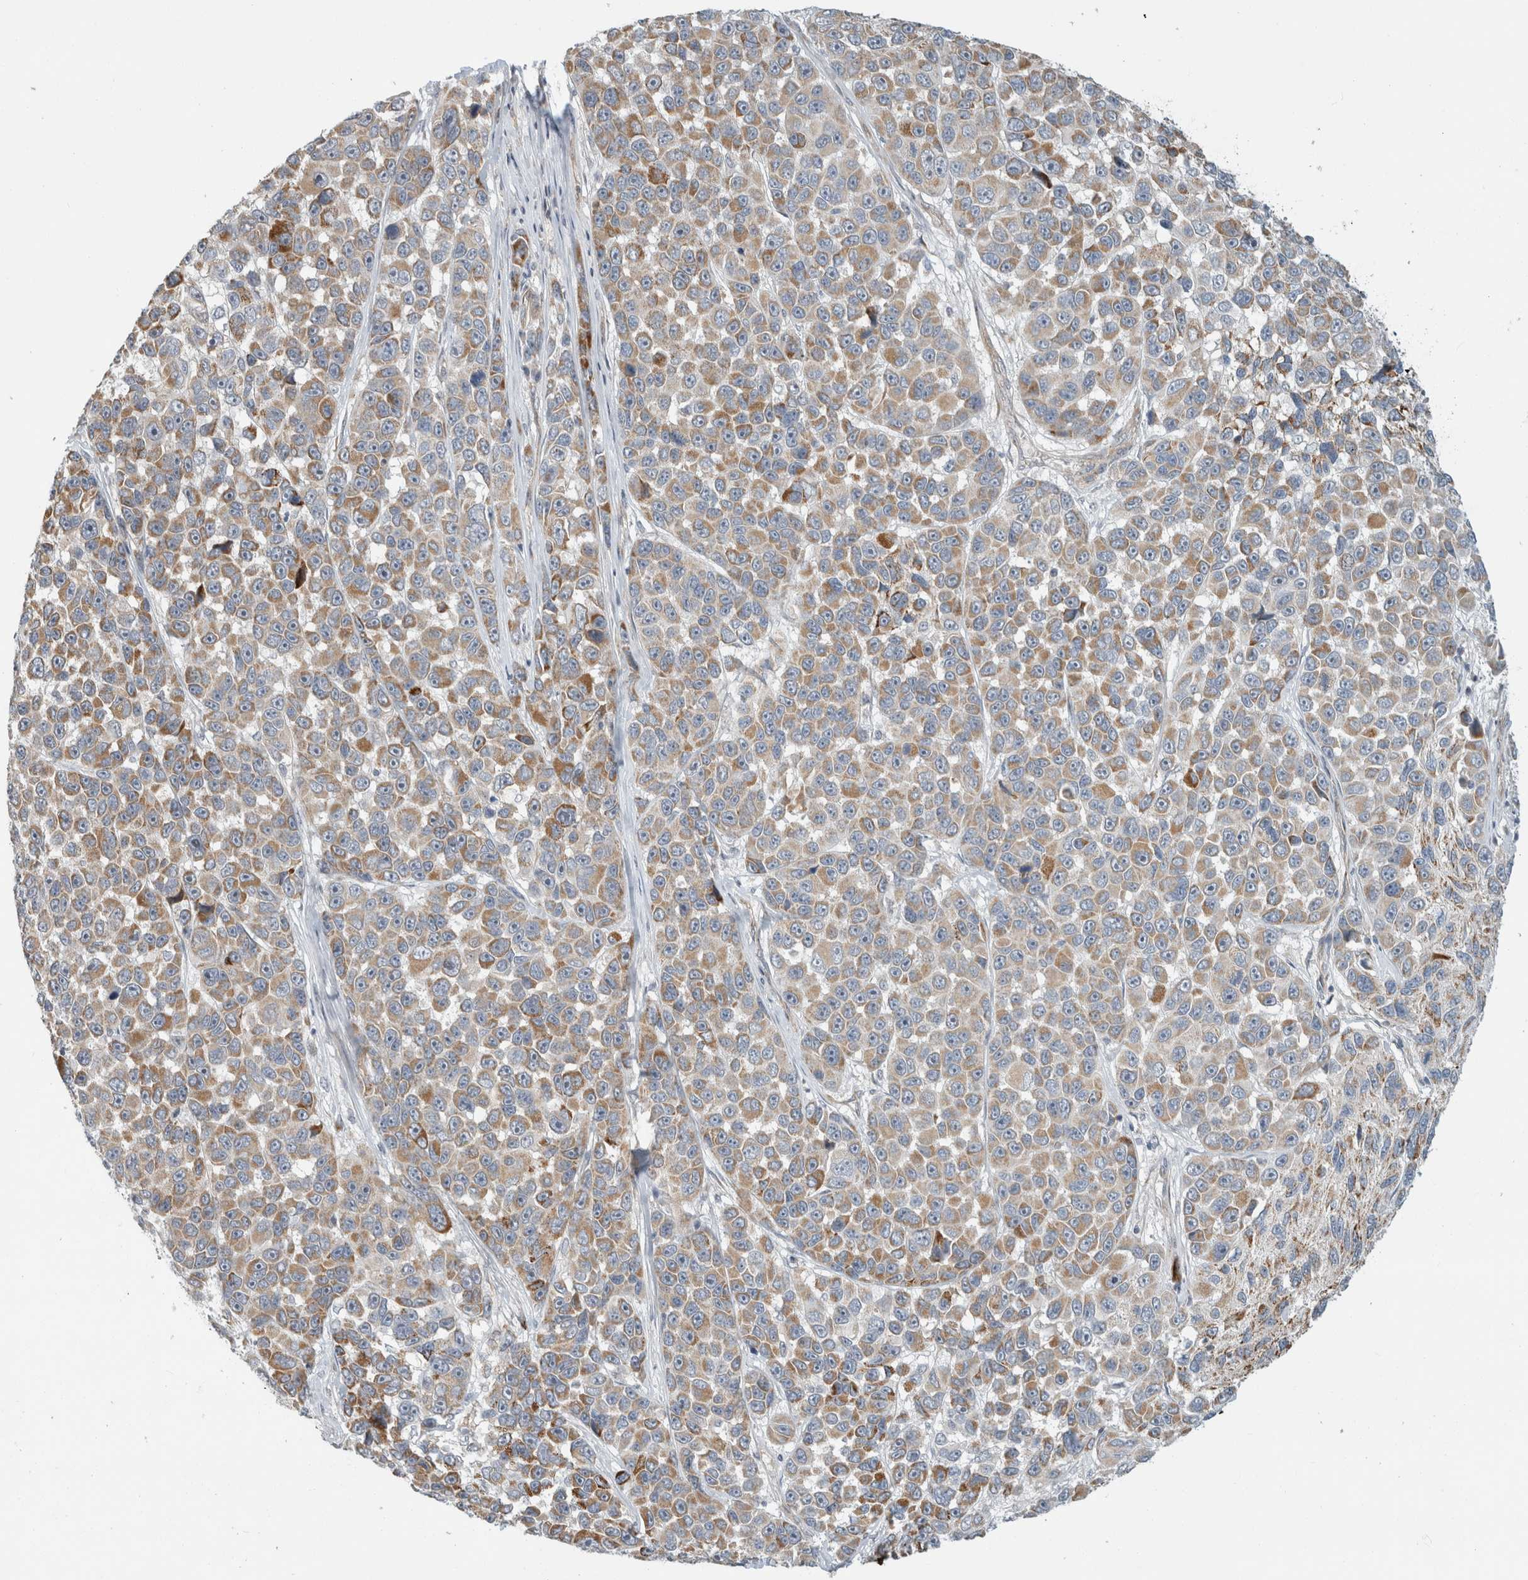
{"staining": {"intensity": "moderate", "quantity": ">75%", "location": "cytoplasmic/membranous"}, "tissue": "melanoma", "cell_type": "Tumor cells", "image_type": "cancer", "snomed": [{"axis": "morphology", "description": "Malignant melanoma, NOS"}, {"axis": "topography", "description": "Skin"}], "caption": "A brown stain labels moderate cytoplasmic/membranous staining of a protein in malignant melanoma tumor cells. (IHC, brightfield microscopy, high magnification).", "gene": "KPNA5", "patient": {"sex": "male", "age": 53}}